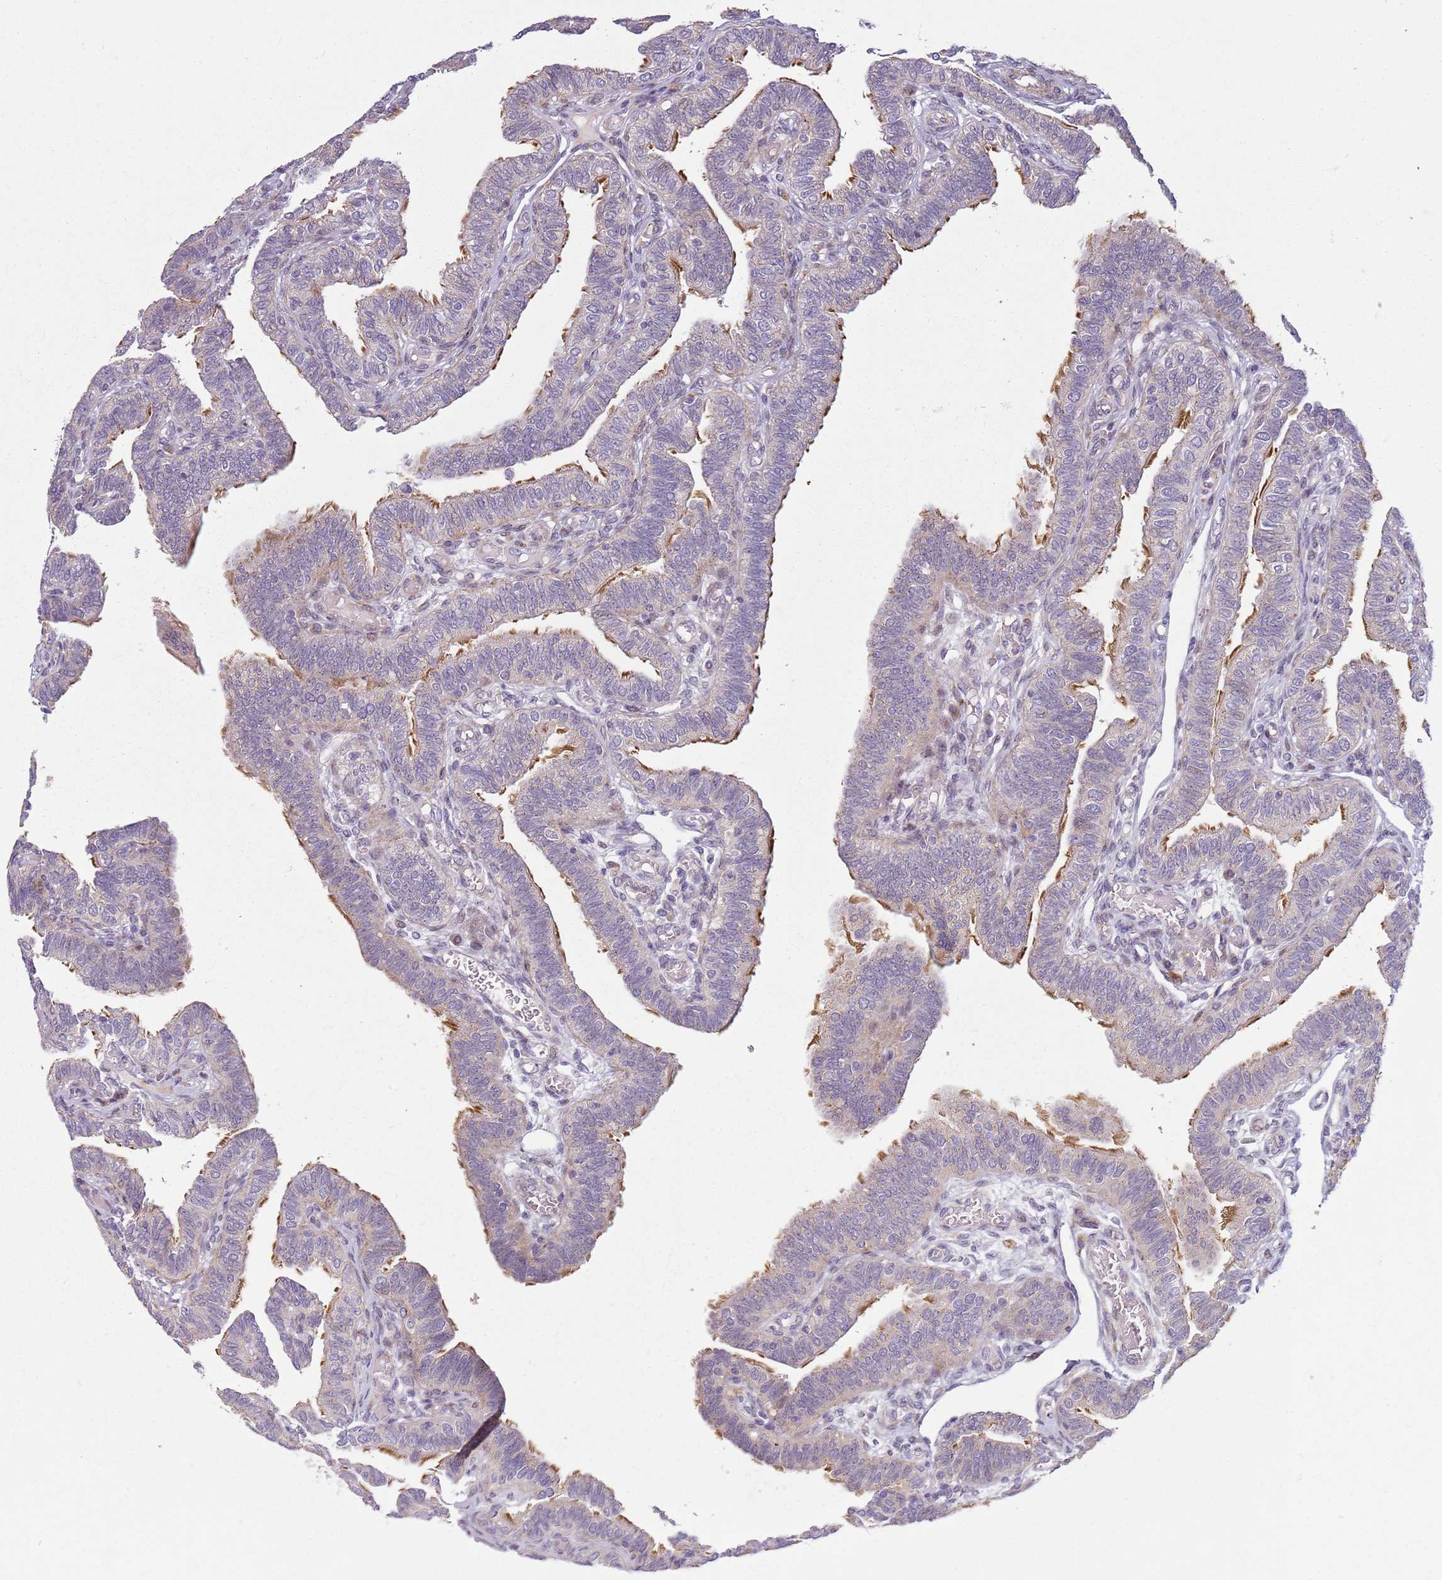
{"staining": {"intensity": "moderate", "quantity": "25%-75%", "location": "cytoplasmic/membranous"}, "tissue": "fallopian tube", "cell_type": "Glandular cells", "image_type": "normal", "snomed": [{"axis": "morphology", "description": "Normal tissue, NOS"}, {"axis": "topography", "description": "Fallopian tube"}], "caption": "Protein staining of normal fallopian tube displays moderate cytoplasmic/membranous positivity in approximately 25%-75% of glandular cells. The staining is performed using DAB brown chromogen to label protein expression. The nuclei are counter-stained blue using hematoxylin.", "gene": "PVRIG", "patient": {"sex": "female", "age": 39}}